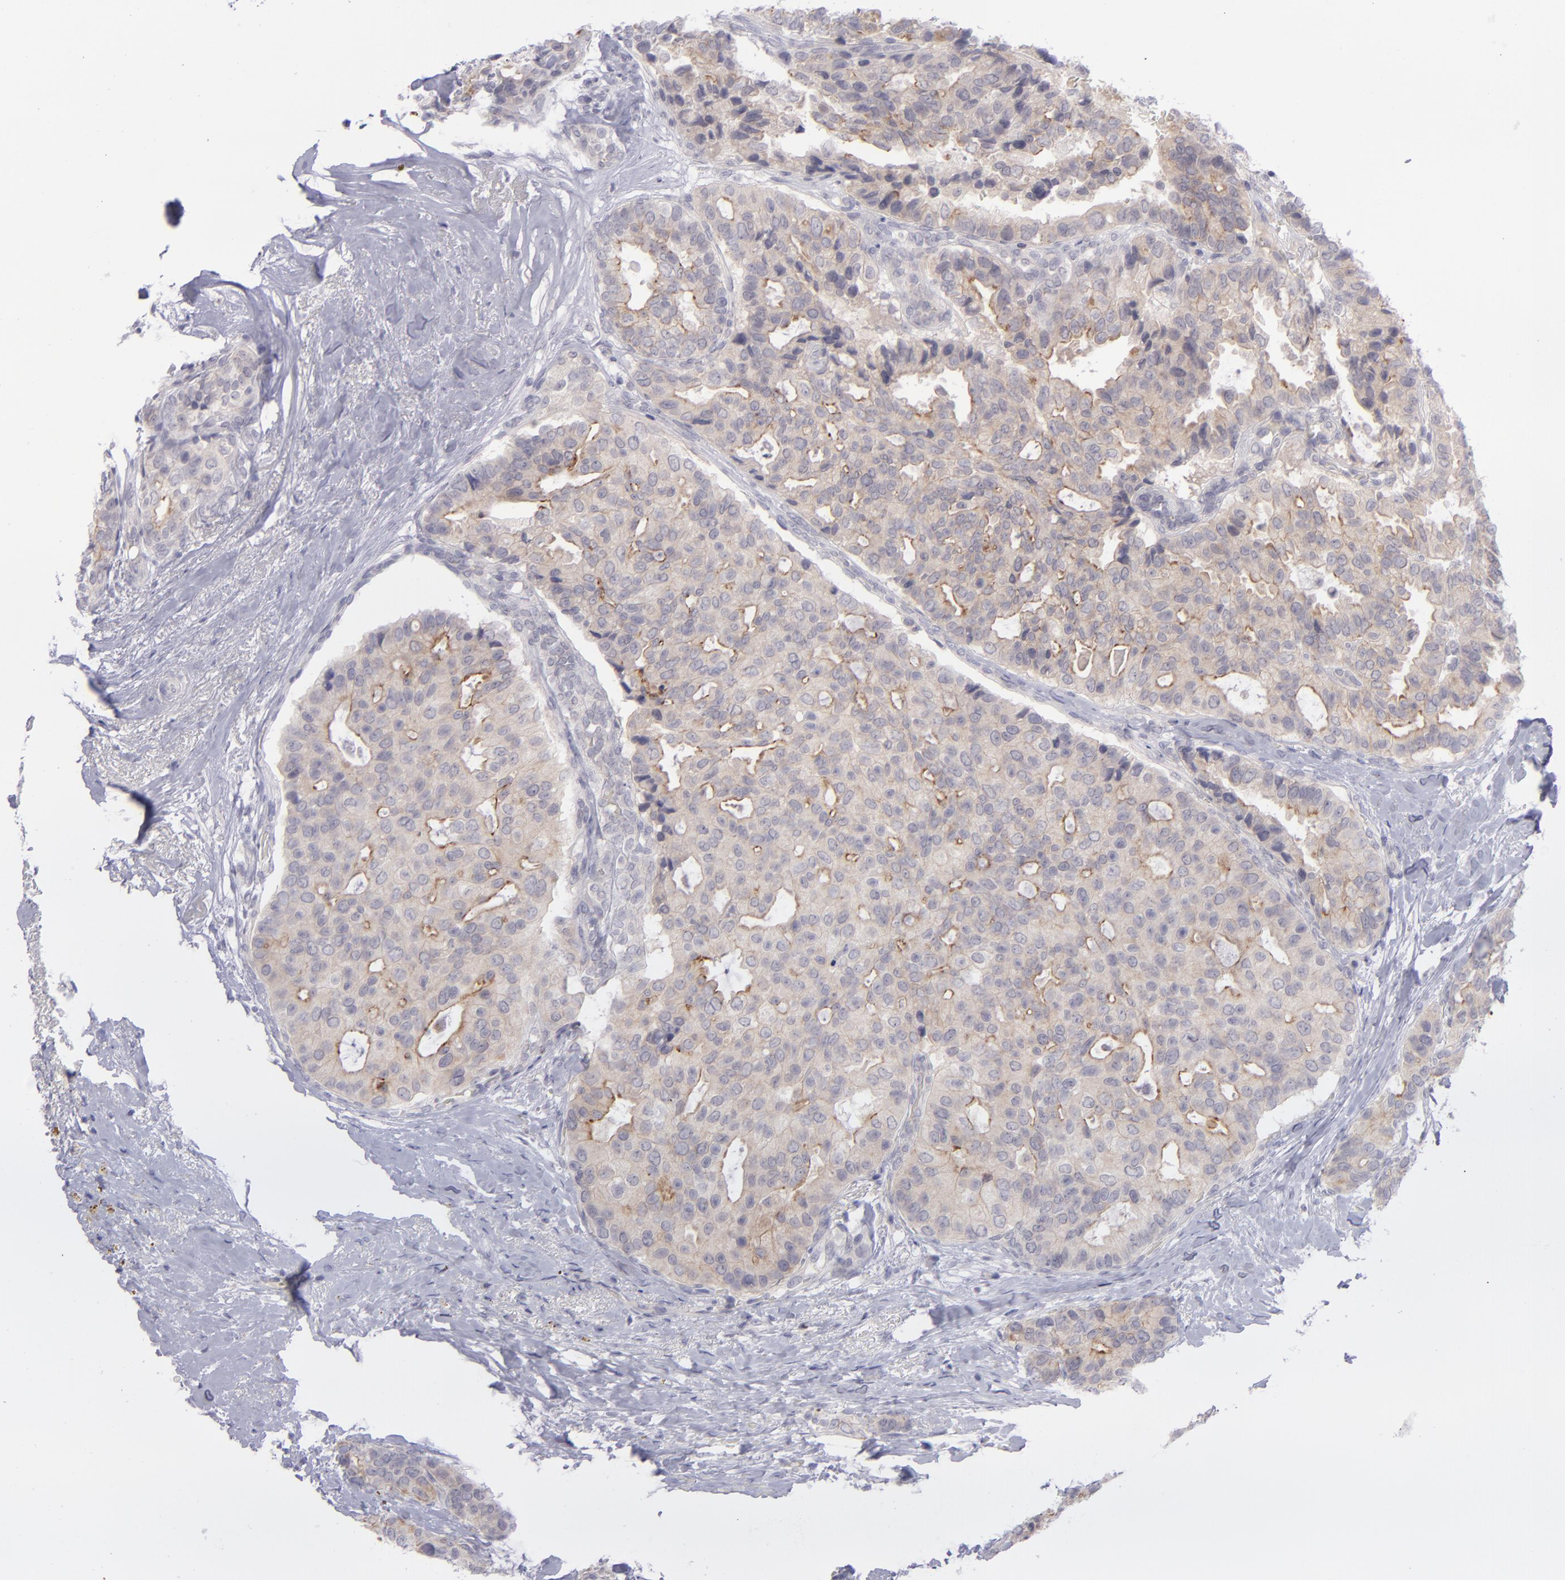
{"staining": {"intensity": "weak", "quantity": ">75%", "location": "cytoplasmic/membranous"}, "tissue": "breast cancer", "cell_type": "Tumor cells", "image_type": "cancer", "snomed": [{"axis": "morphology", "description": "Duct carcinoma"}, {"axis": "topography", "description": "Breast"}], "caption": "Invasive ductal carcinoma (breast) was stained to show a protein in brown. There is low levels of weak cytoplasmic/membranous staining in approximately >75% of tumor cells.", "gene": "EVPL", "patient": {"sex": "female", "age": 69}}